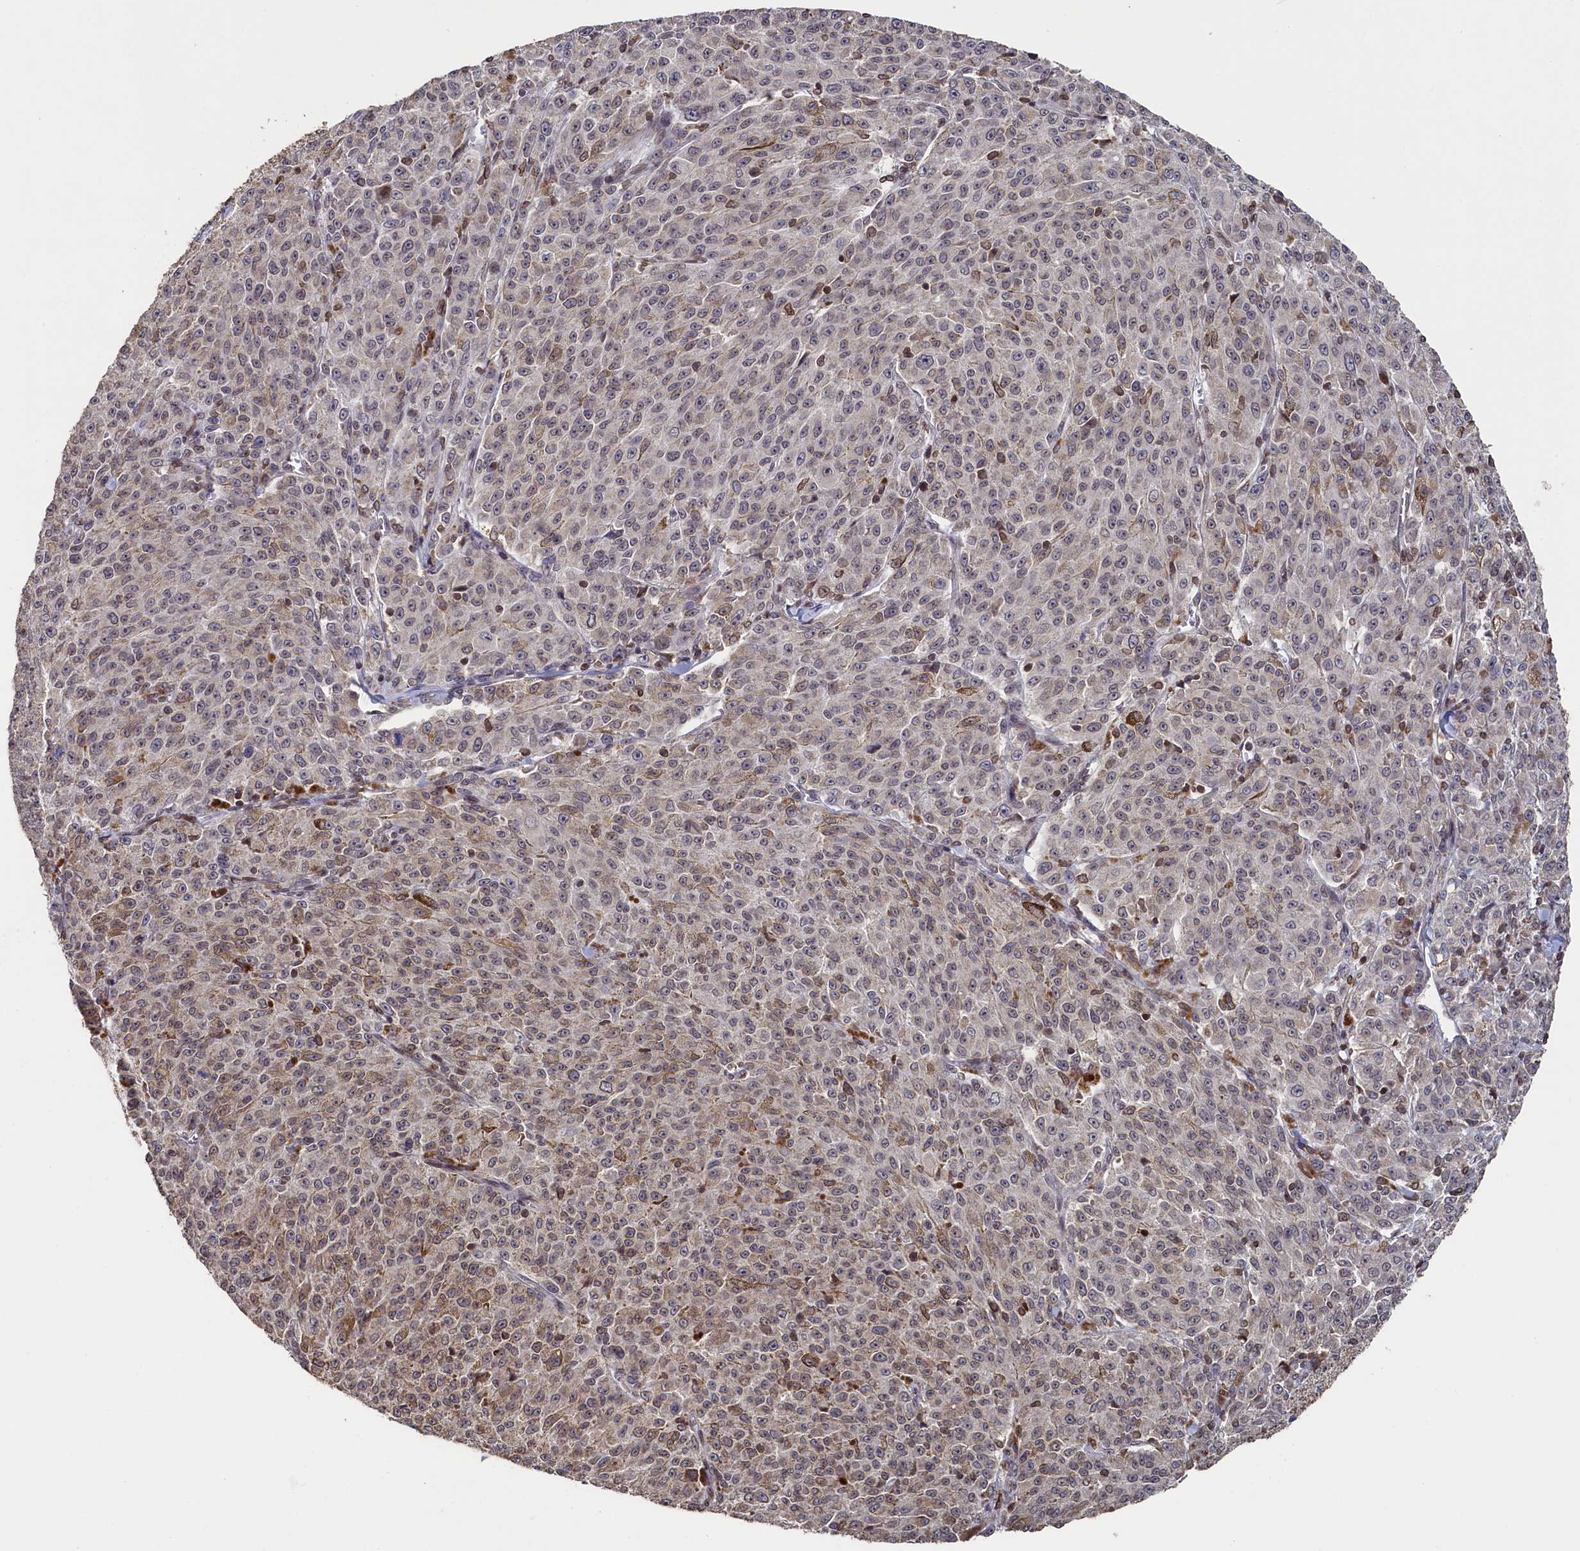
{"staining": {"intensity": "weak", "quantity": "<25%", "location": "cytoplasmic/membranous"}, "tissue": "melanoma", "cell_type": "Tumor cells", "image_type": "cancer", "snomed": [{"axis": "morphology", "description": "Malignant melanoma, NOS"}, {"axis": "topography", "description": "Skin"}], "caption": "Photomicrograph shows no significant protein expression in tumor cells of malignant melanoma.", "gene": "ANKEF1", "patient": {"sex": "female", "age": 52}}